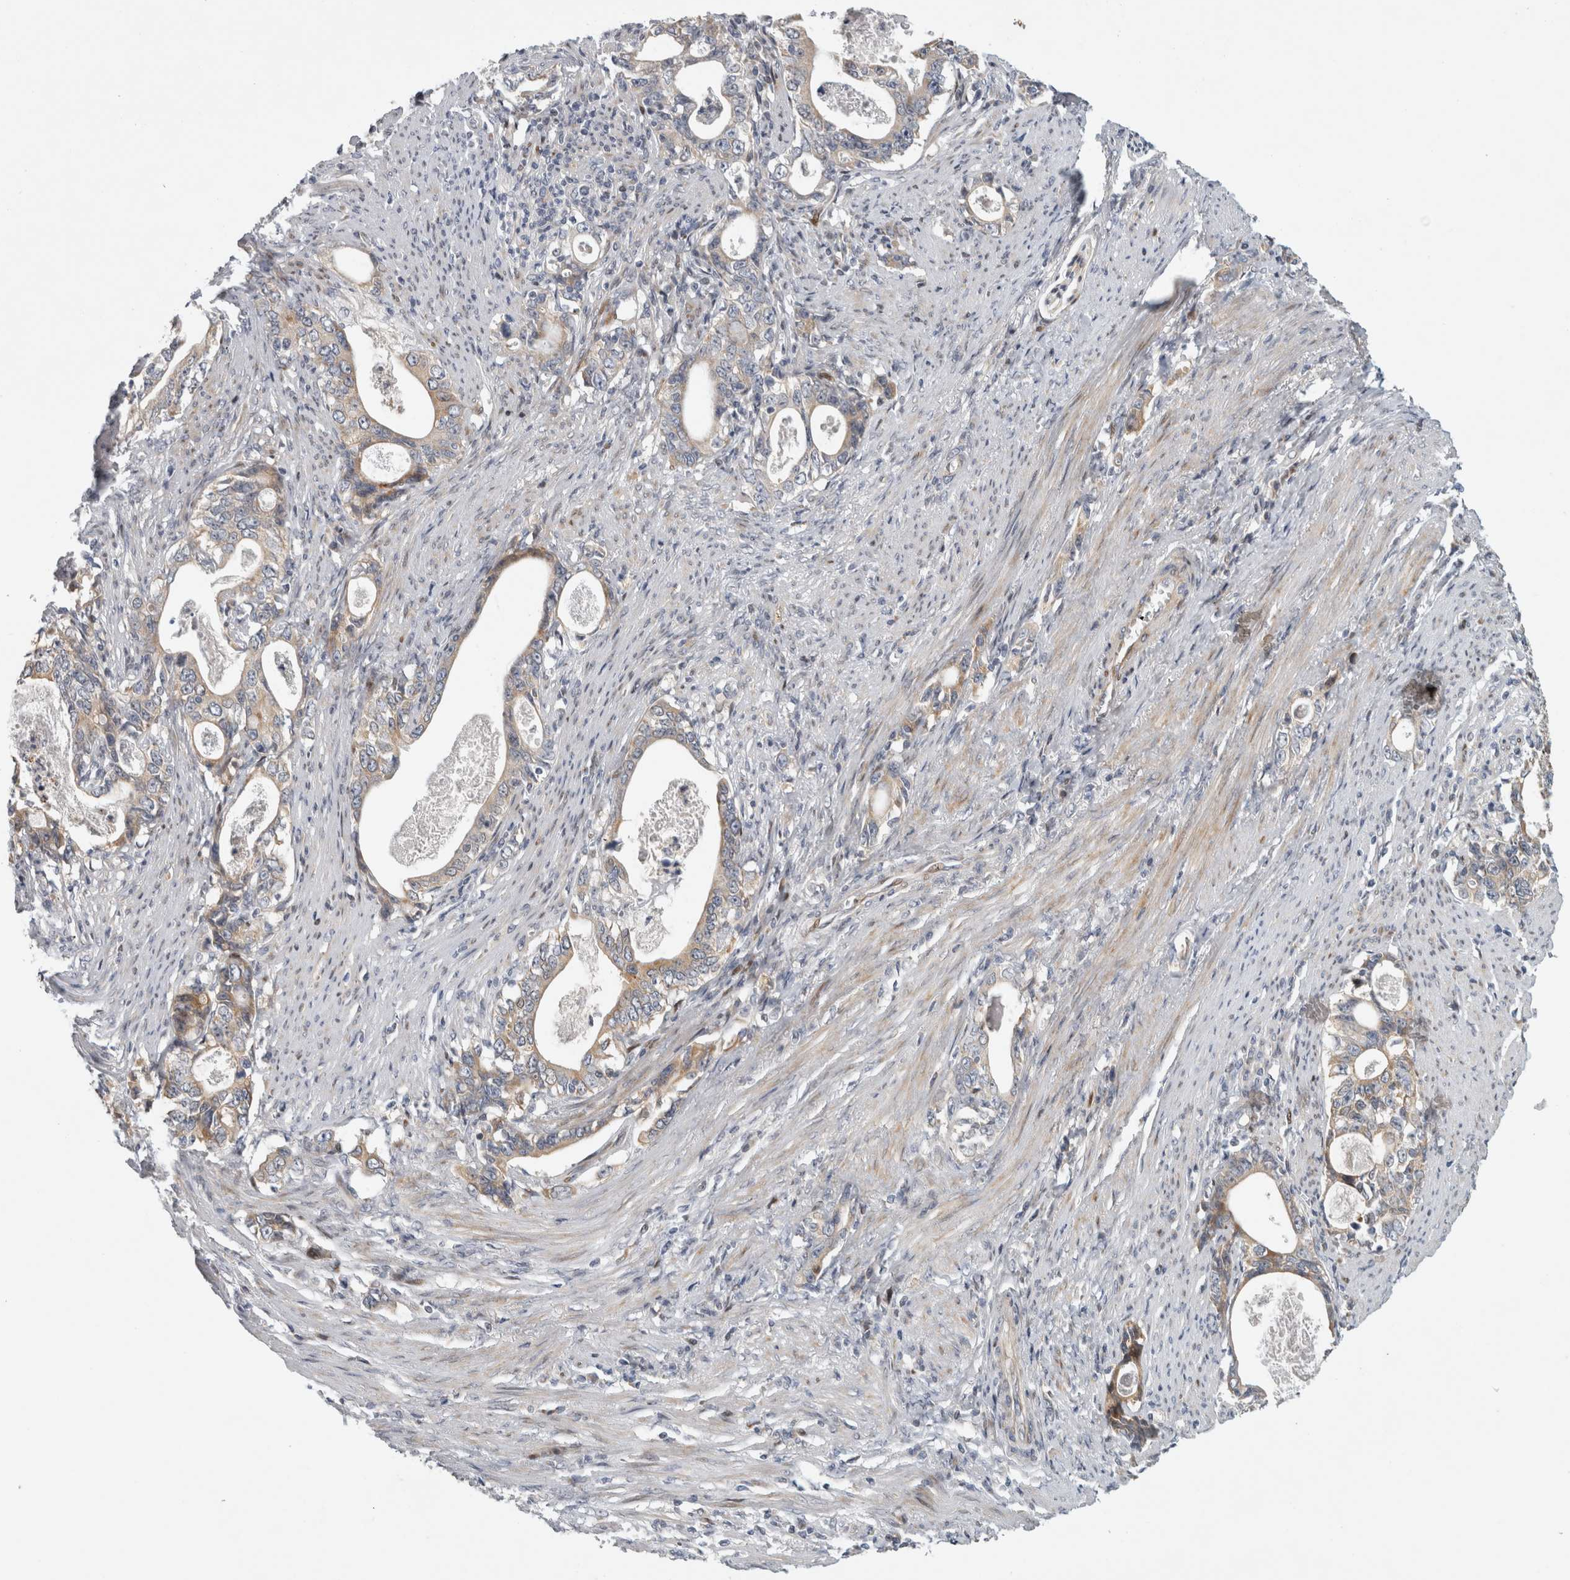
{"staining": {"intensity": "weak", "quantity": "<25%", "location": "cytoplasmic/membranous"}, "tissue": "stomach cancer", "cell_type": "Tumor cells", "image_type": "cancer", "snomed": [{"axis": "morphology", "description": "Adenocarcinoma, NOS"}, {"axis": "topography", "description": "Stomach, lower"}], "caption": "IHC of stomach cancer demonstrates no expression in tumor cells.", "gene": "RBM48", "patient": {"sex": "female", "age": 72}}